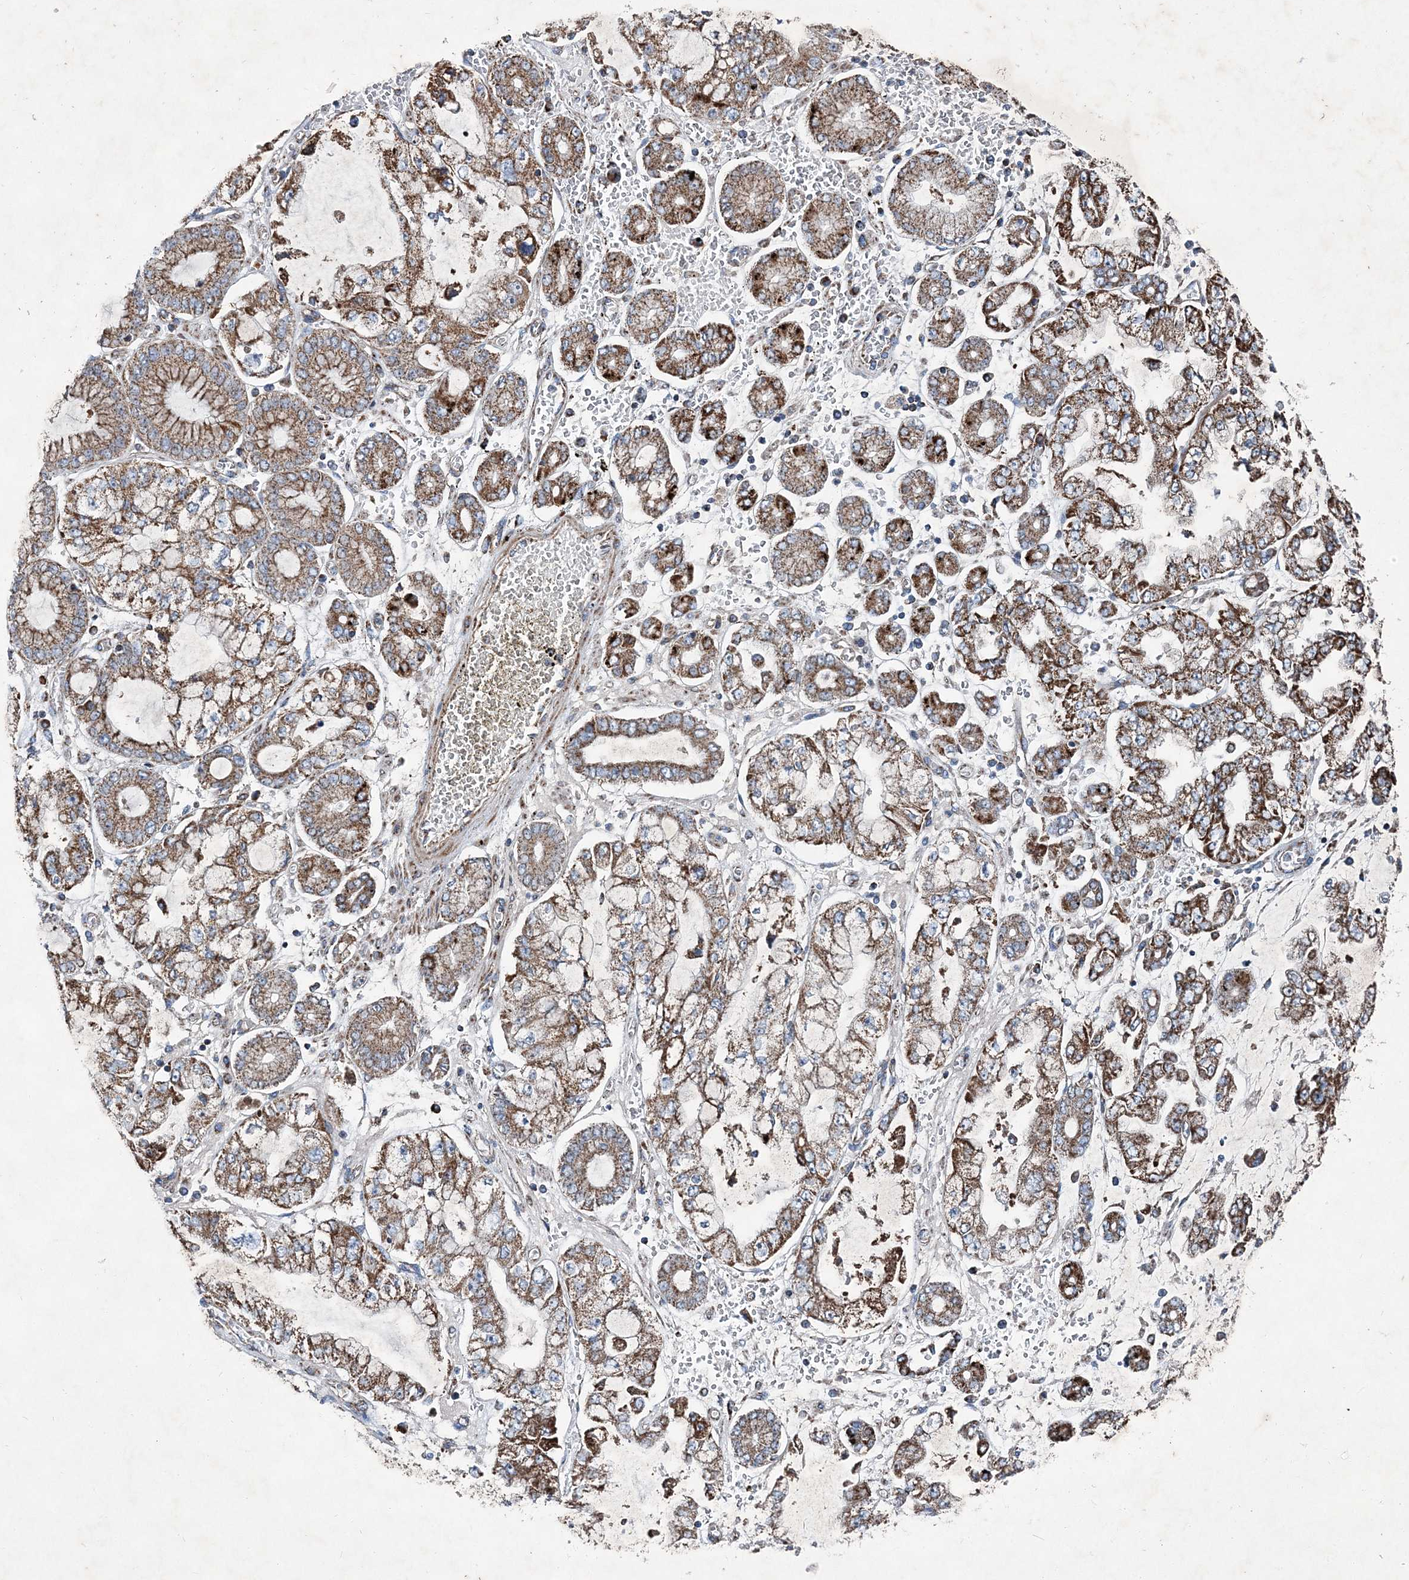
{"staining": {"intensity": "moderate", "quantity": ">75%", "location": "cytoplasmic/membranous"}, "tissue": "stomach cancer", "cell_type": "Tumor cells", "image_type": "cancer", "snomed": [{"axis": "morphology", "description": "Adenocarcinoma, NOS"}, {"axis": "topography", "description": "Stomach"}], "caption": "Immunohistochemistry micrograph of human adenocarcinoma (stomach) stained for a protein (brown), which shows medium levels of moderate cytoplasmic/membranous staining in approximately >75% of tumor cells.", "gene": "SPAG16", "patient": {"sex": "male", "age": 76}}